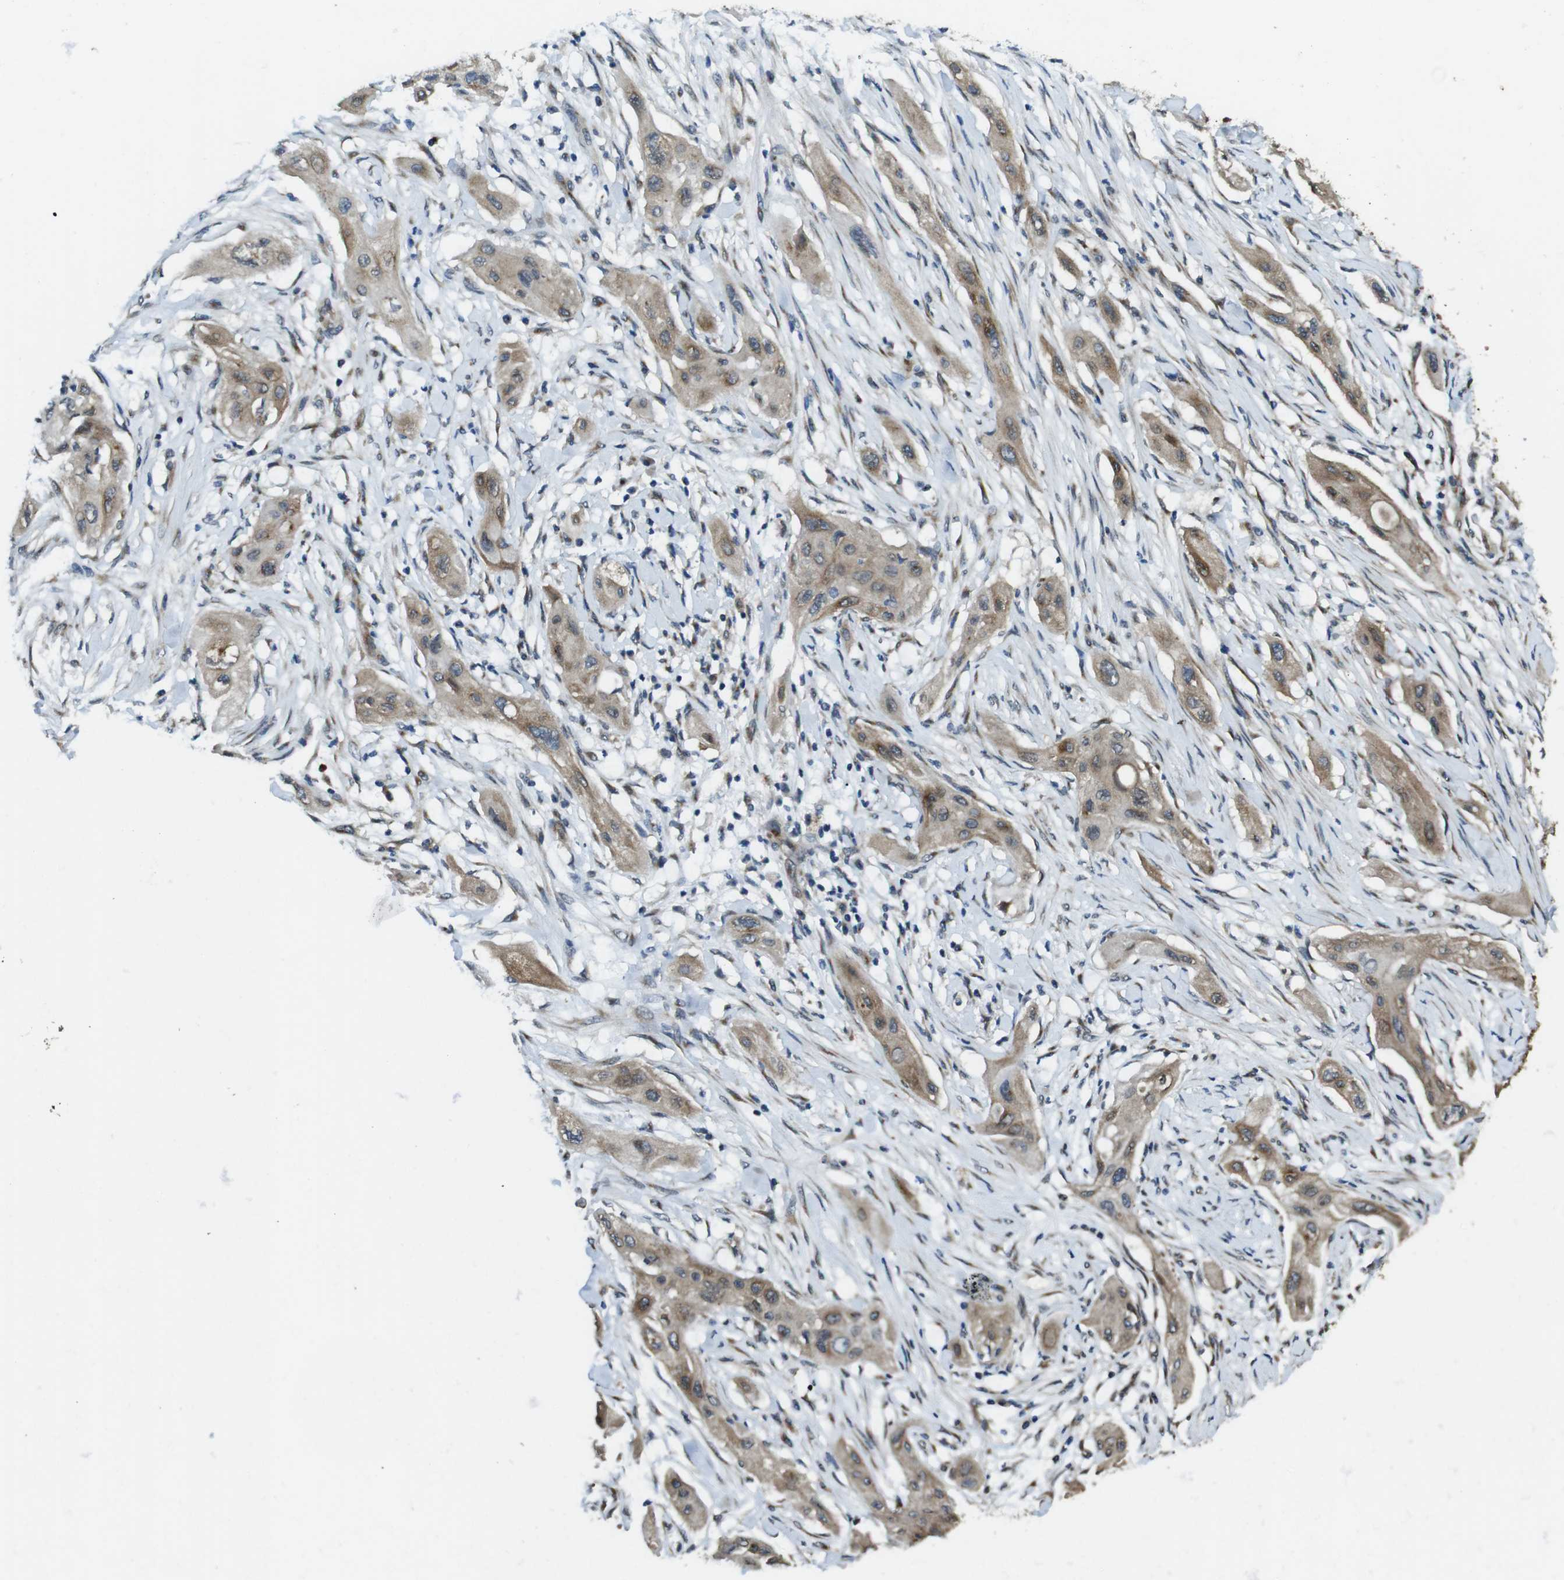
{"staining": {"intensity": "moderate", "quantity": ">75%", "location": "cytoplasmic/membranous"}, "tissue": "lung cancer", "cell_type": "Tumor cells", "image_type": "cancer", "snomed": [{"axis": "morphology", "description": "Squamous cell carcinoma, NOS"}, {"axis": "topography", "description": "Lung"}], "caption": "Moderate cytoplasmic/membranous positivity is present in approximately >75% of tumor cells in lung squamous cell carcinoma.", "gene": "RAB6A", "patient": {"sex": "female", "age": 47}}